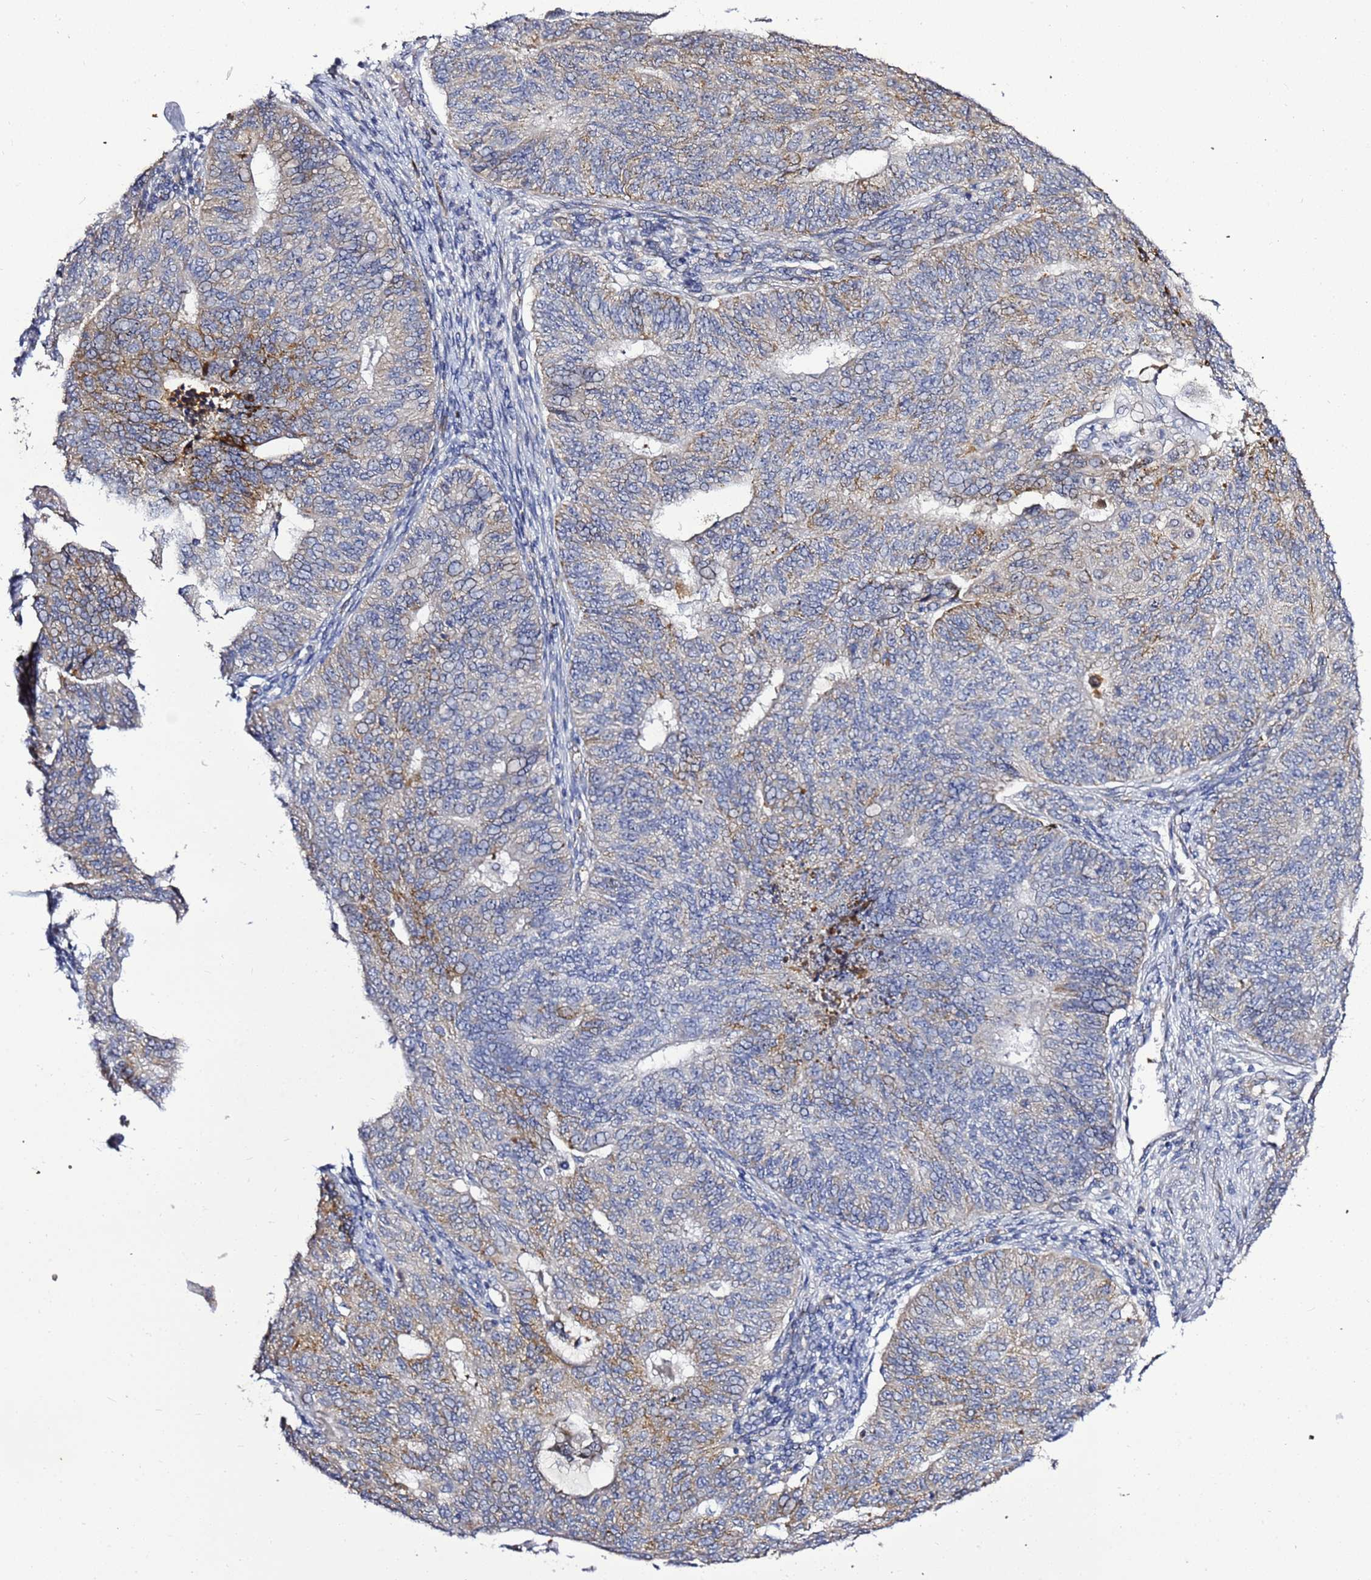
{"staining": {"intensity": "moderate", "quantity": "25%-75%", "location": "cytoplasmic/membranous"}, "tissue": "endometrial cancer", "cell_type": "Tumor cells", "image_type": "cancer", "snomed": [{"axis": "morphology", "description": "Adenocarcinoma, NOS"}, {"axis": "topography", "description": "Endometrium"}], "caption": "Immunohistochemical staining of endometrial cancer displays medium levels of moderate cytoplasmic/membranous staining in approximately 25%-75% of tumor cells.", "gene": "NOL8", "patient": {"sex": "female", "age": 32}}